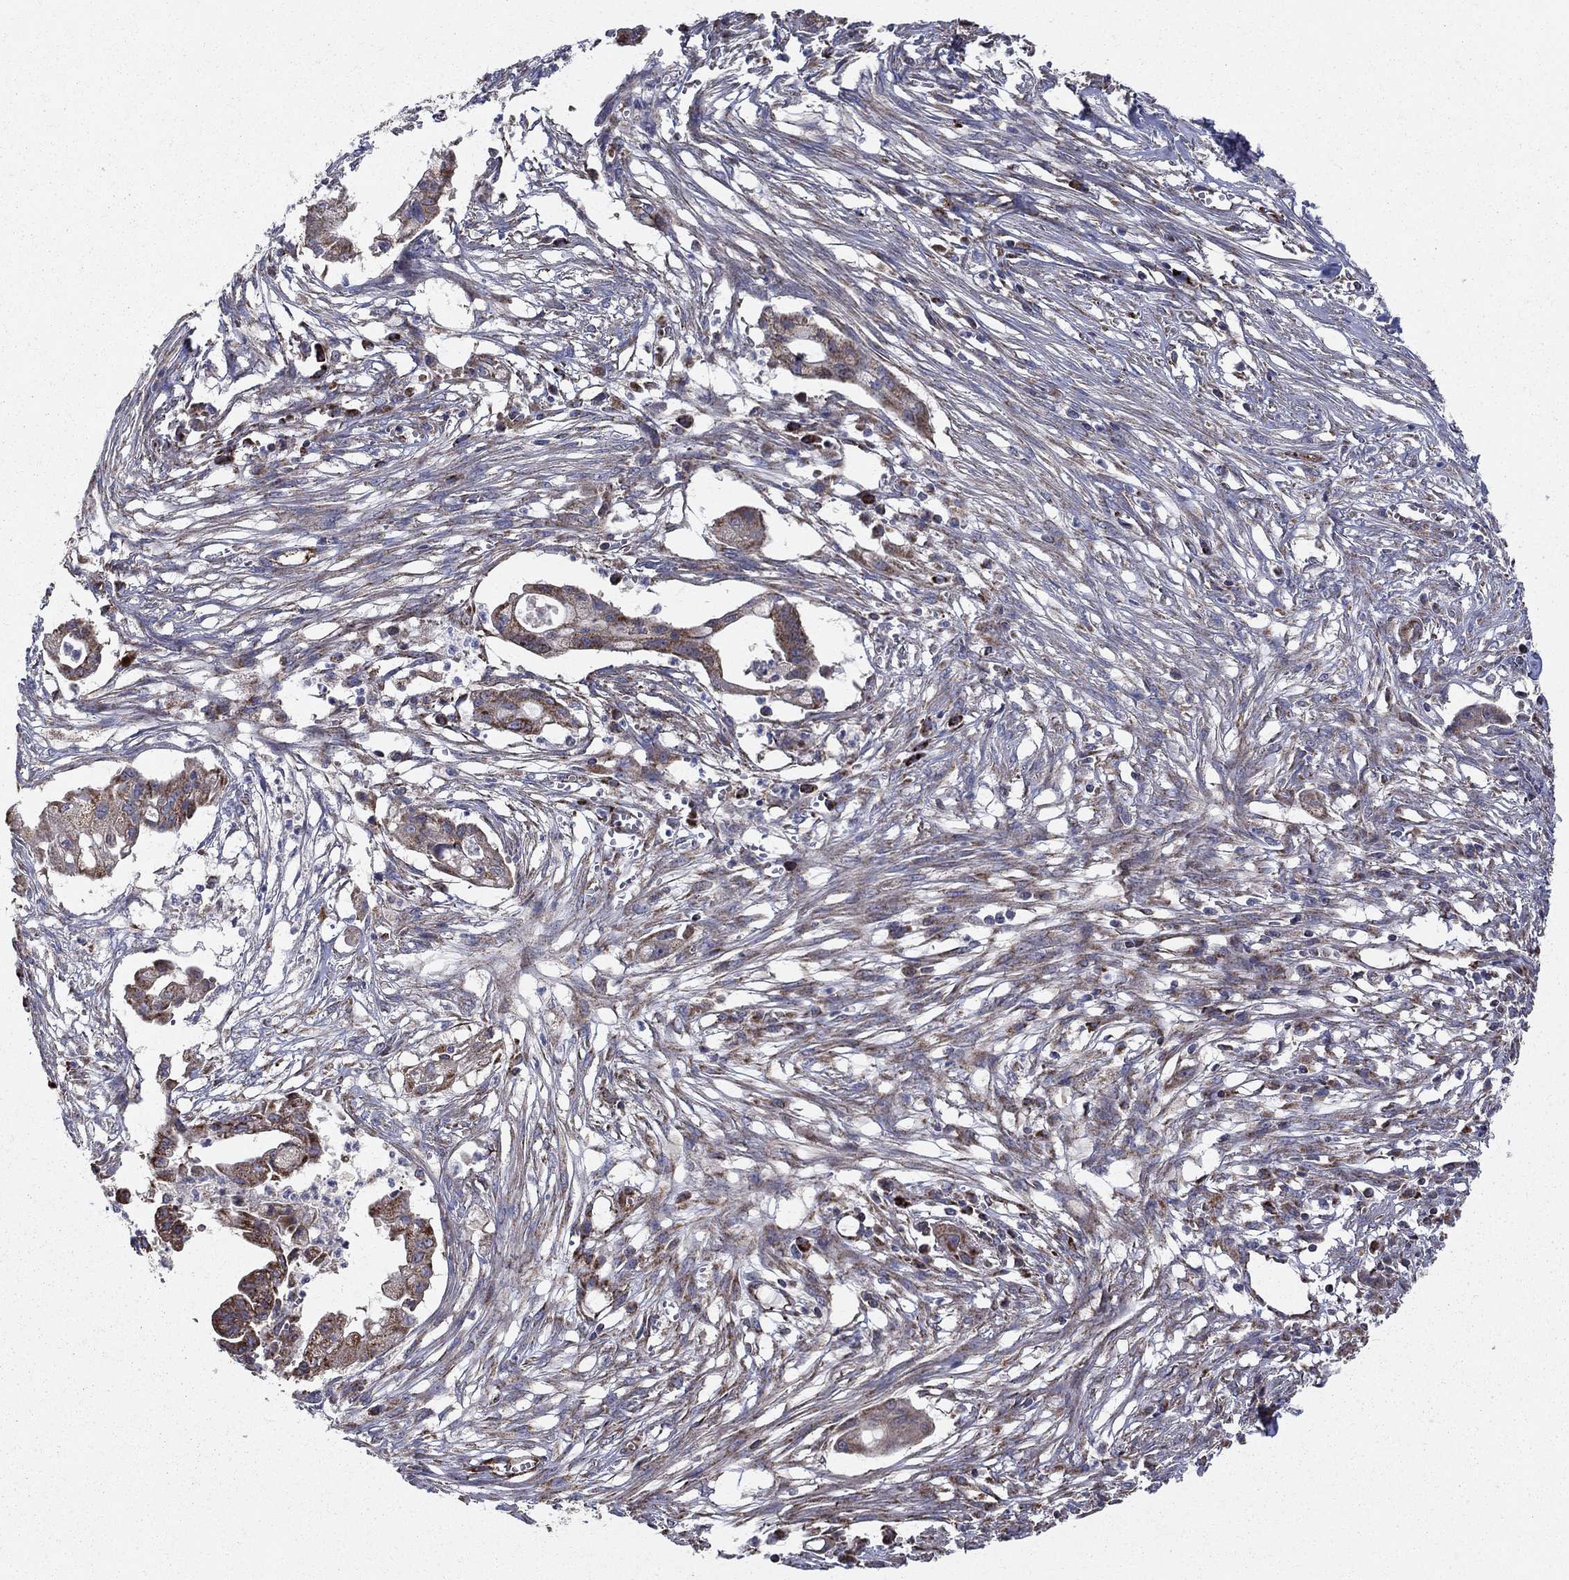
{"staining": {"intensity": "moderate", "quantity": ">75%", "location": "cytoplasmic/membranous"}, "tissue": "pancreatic cancer", "cell_type": "Tumor cells", "image_type": "cancer", "snomed": [{"axis": "morphology", "description": "Normal tissue, NOS"}, {"axis": "morphology", "description": "Adenocarcinoma, NOS"}, {"axis": "topography", "description": "Pancreas"}], "caption": "IHC (DAB (3,3'-diaminobenzidine)) staining of human adenocarcinoma (pancreatic) shows moderate cytoplasmic/membranous protein positivity in approximately >75% of tumor cells.", "gene": "NDUFS8", "patient": {"sex": "female", "age": 58}}